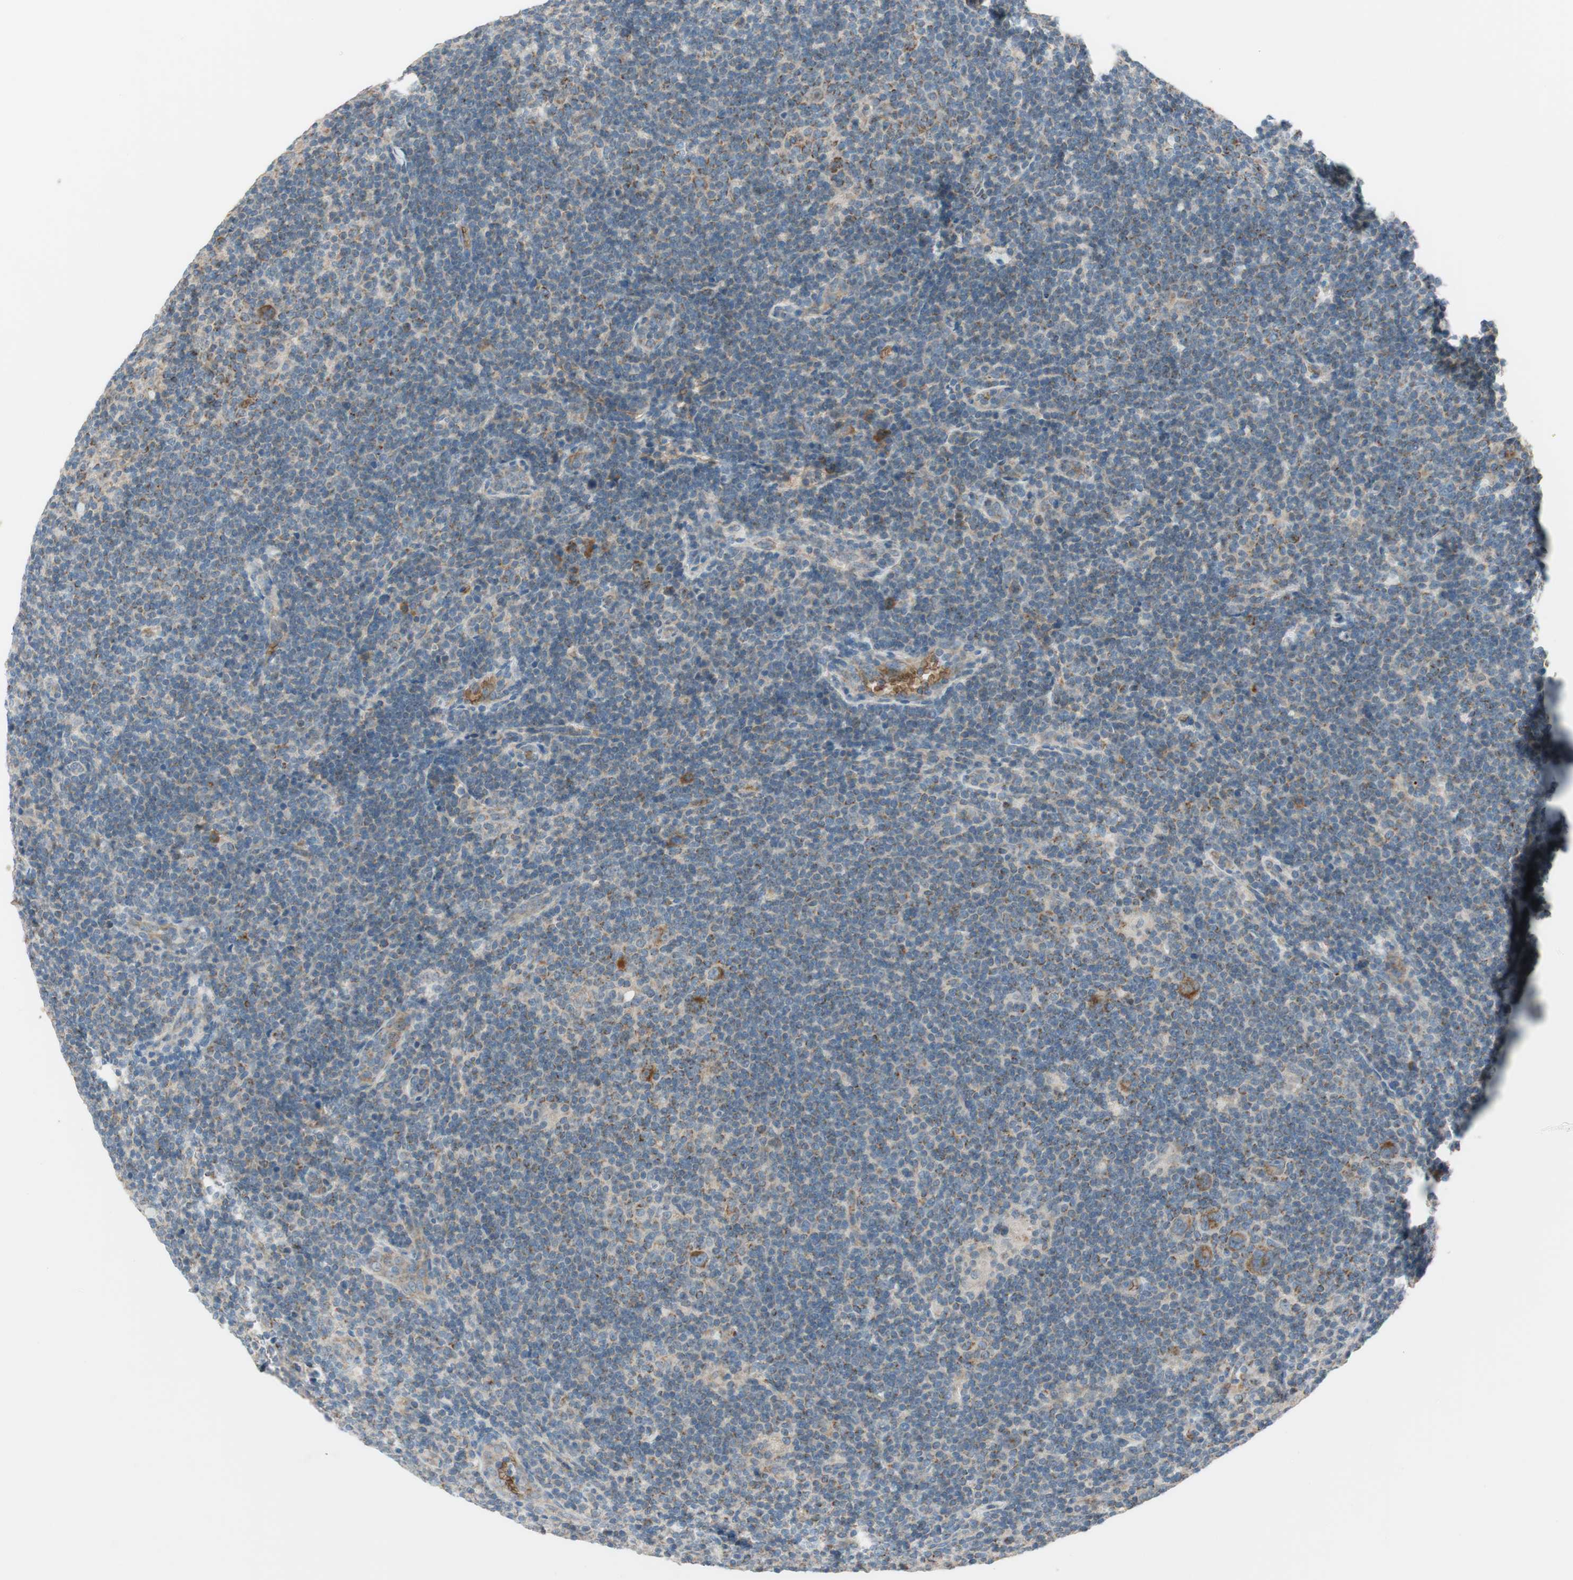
{"staining": {"intensity": "moderate", "quantity": ">75%", "location": "cytoplasmic/membranous"}, "tissue": "lymphoma", "cell_type": "Tumor cells", "image_type": "cancer", "snomed": [{"axis": "morphology", "description": "Hodgkin's disease, NOS"}, {"axis": "topography", "description": "Lymph node"}], "caption": "This is an image of immunohistochemistry staining of lymphoma, which shows moderate staining in the cytoplasmic/membranous of tumor cells.", "gene": "GYPC", "patient": {"sex": "female", "age": 57}}